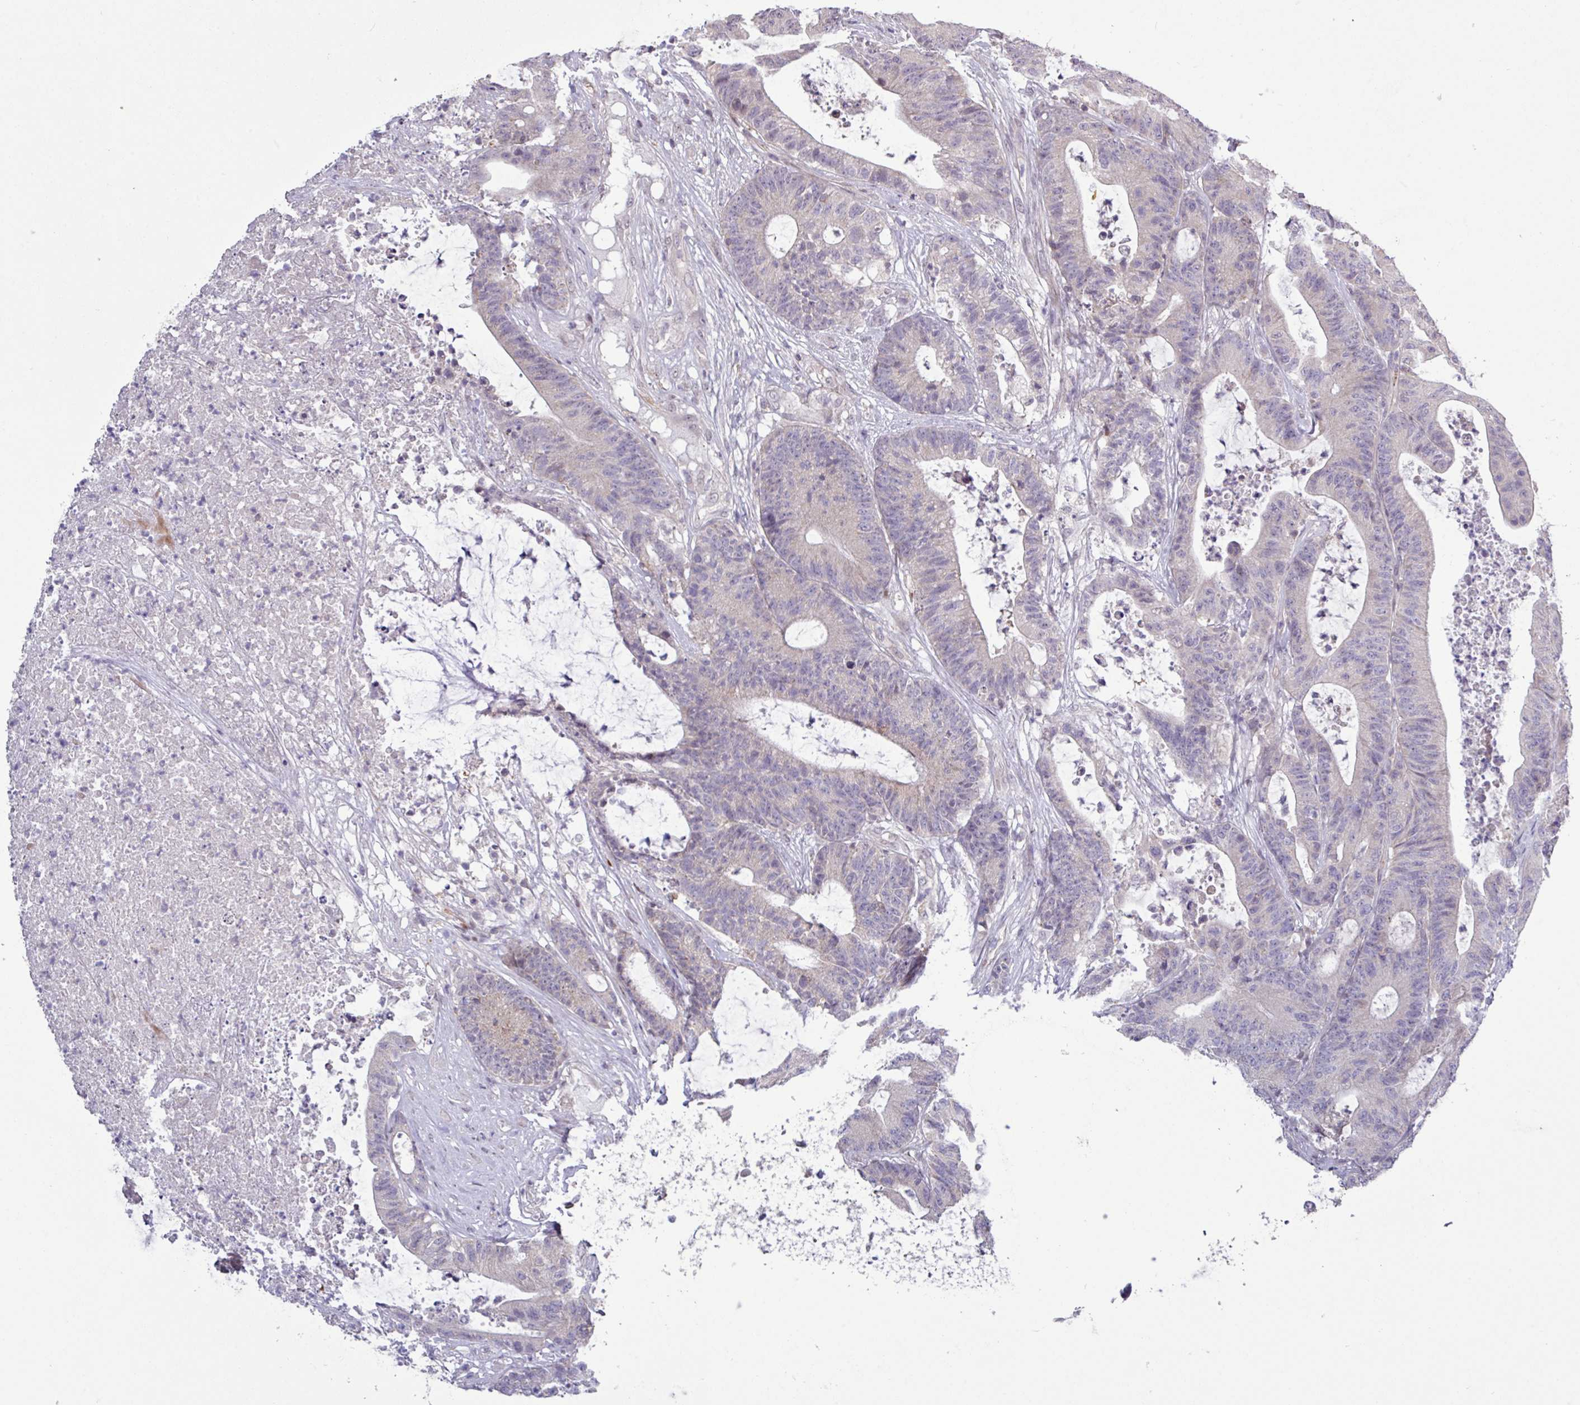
{"staining": {"intensity": "negative", "quantity": "none", "location": "none"}, "tissue": "colorectal cancer", "cell_type": "Tumor cells", "image_type": "cancer", "snomed": [{"axis": "morphology", "description": "Adenocarcinoma, NOS"}, {"axis": "topography", "description": "Colon"}], "caption": "Histopathology image shows no protein positivity in tumor cells of adenocarcinoma (colorectal) tissue.", "gene": "RTL3", "patient": {"sex": "female", "age": 84}}